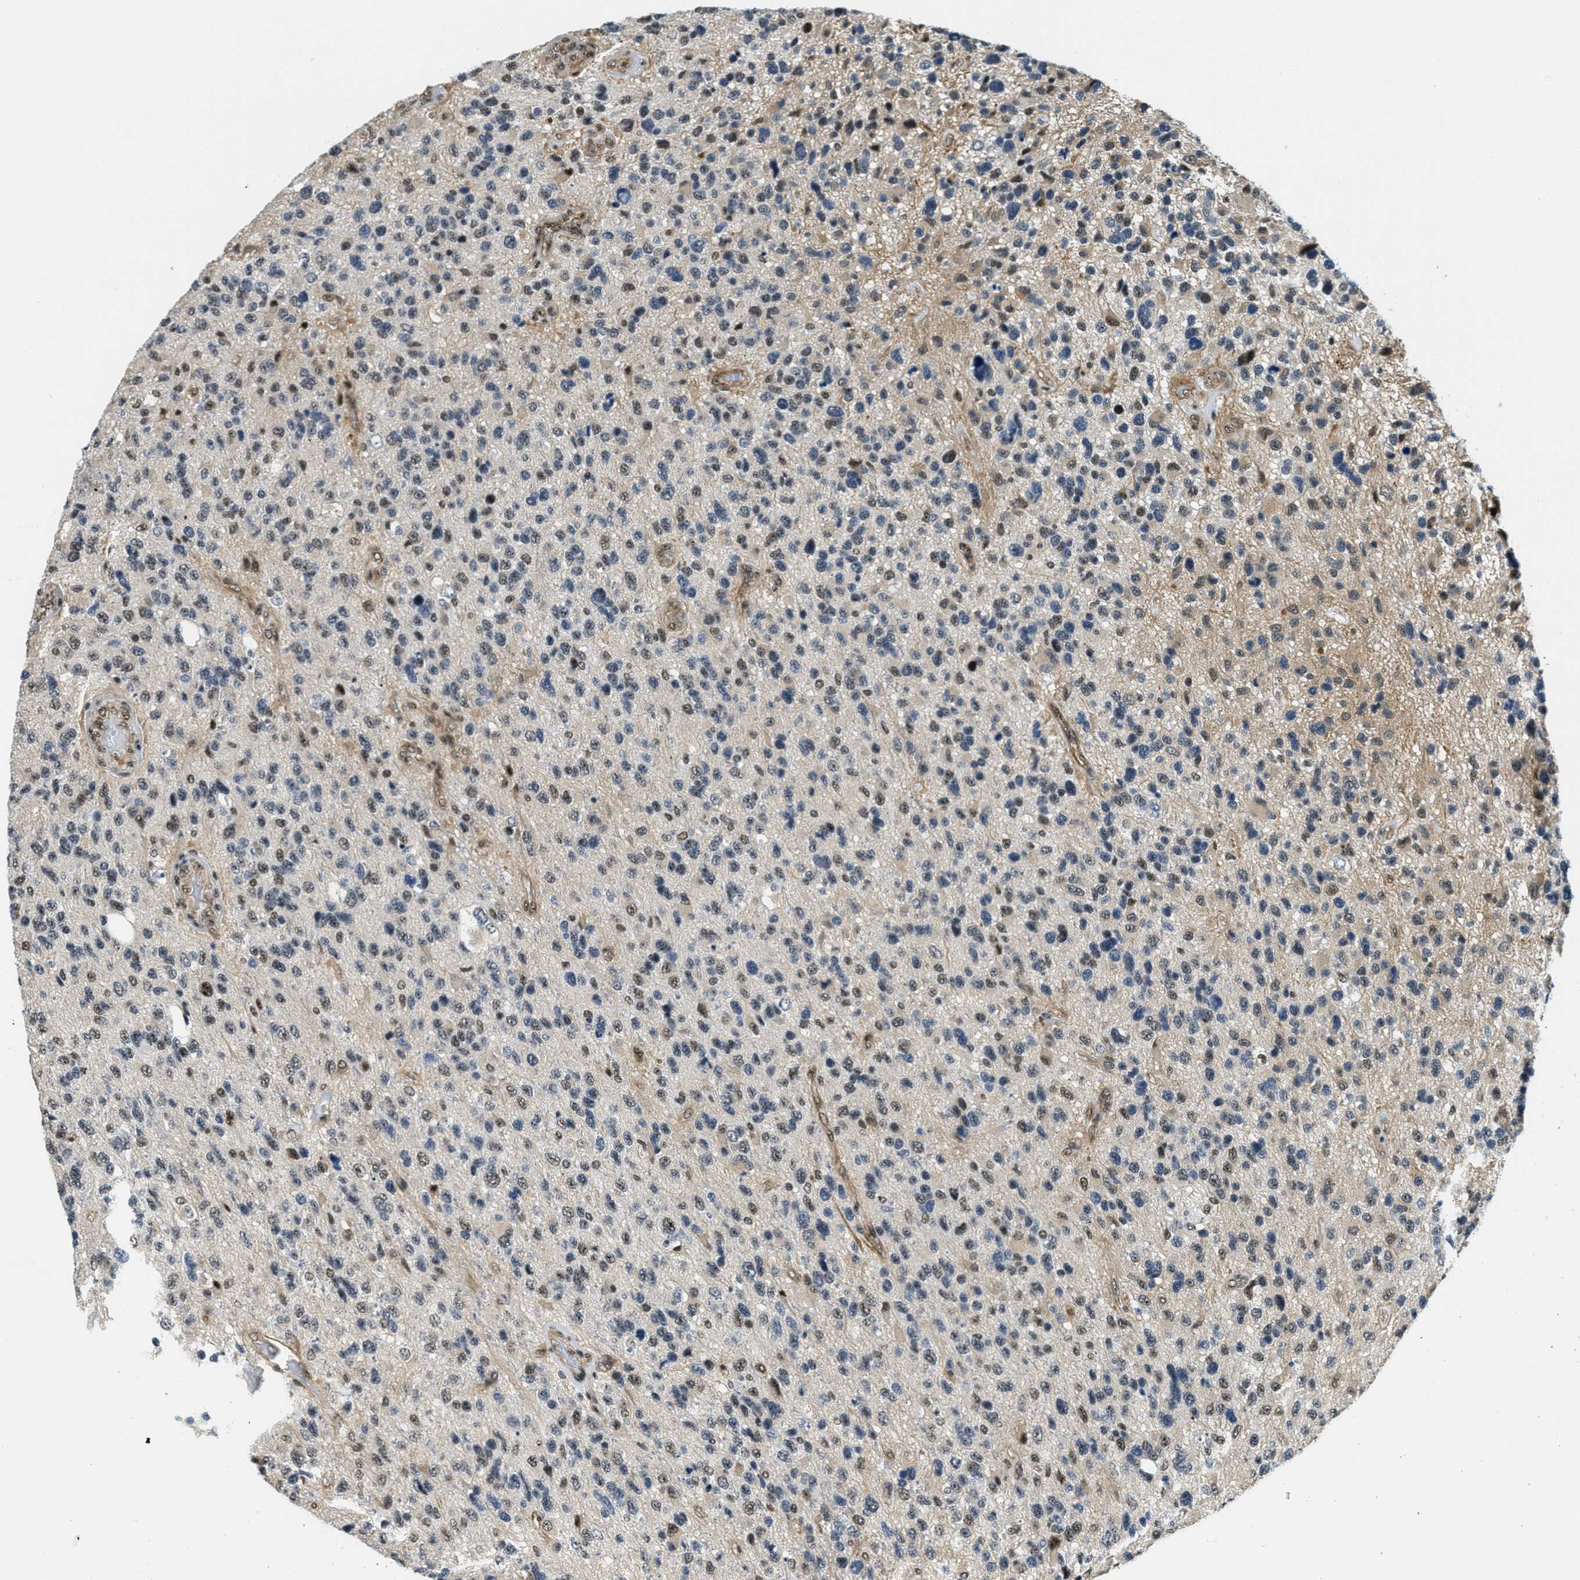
{"staining": {"intensity": "moderate", "quantity": "25%-75%", "location": "nuclear"}, "tissue": "glioma", "cell_type": "Tumor cells", "image_type": "cancer", "snomed": [{"axis": "morphology", "description": "Glioma, malignant, High grade"}, {"axis": "topography", "description": "Brain"}], "caption": "The immunohistochemical stain highlights moderate nuclear positivity in tumor cells of glioma tissue. Nuclei are stained in blue.", "gene": "CFAP36", "patient": {"sex": "female", "age": 58}}